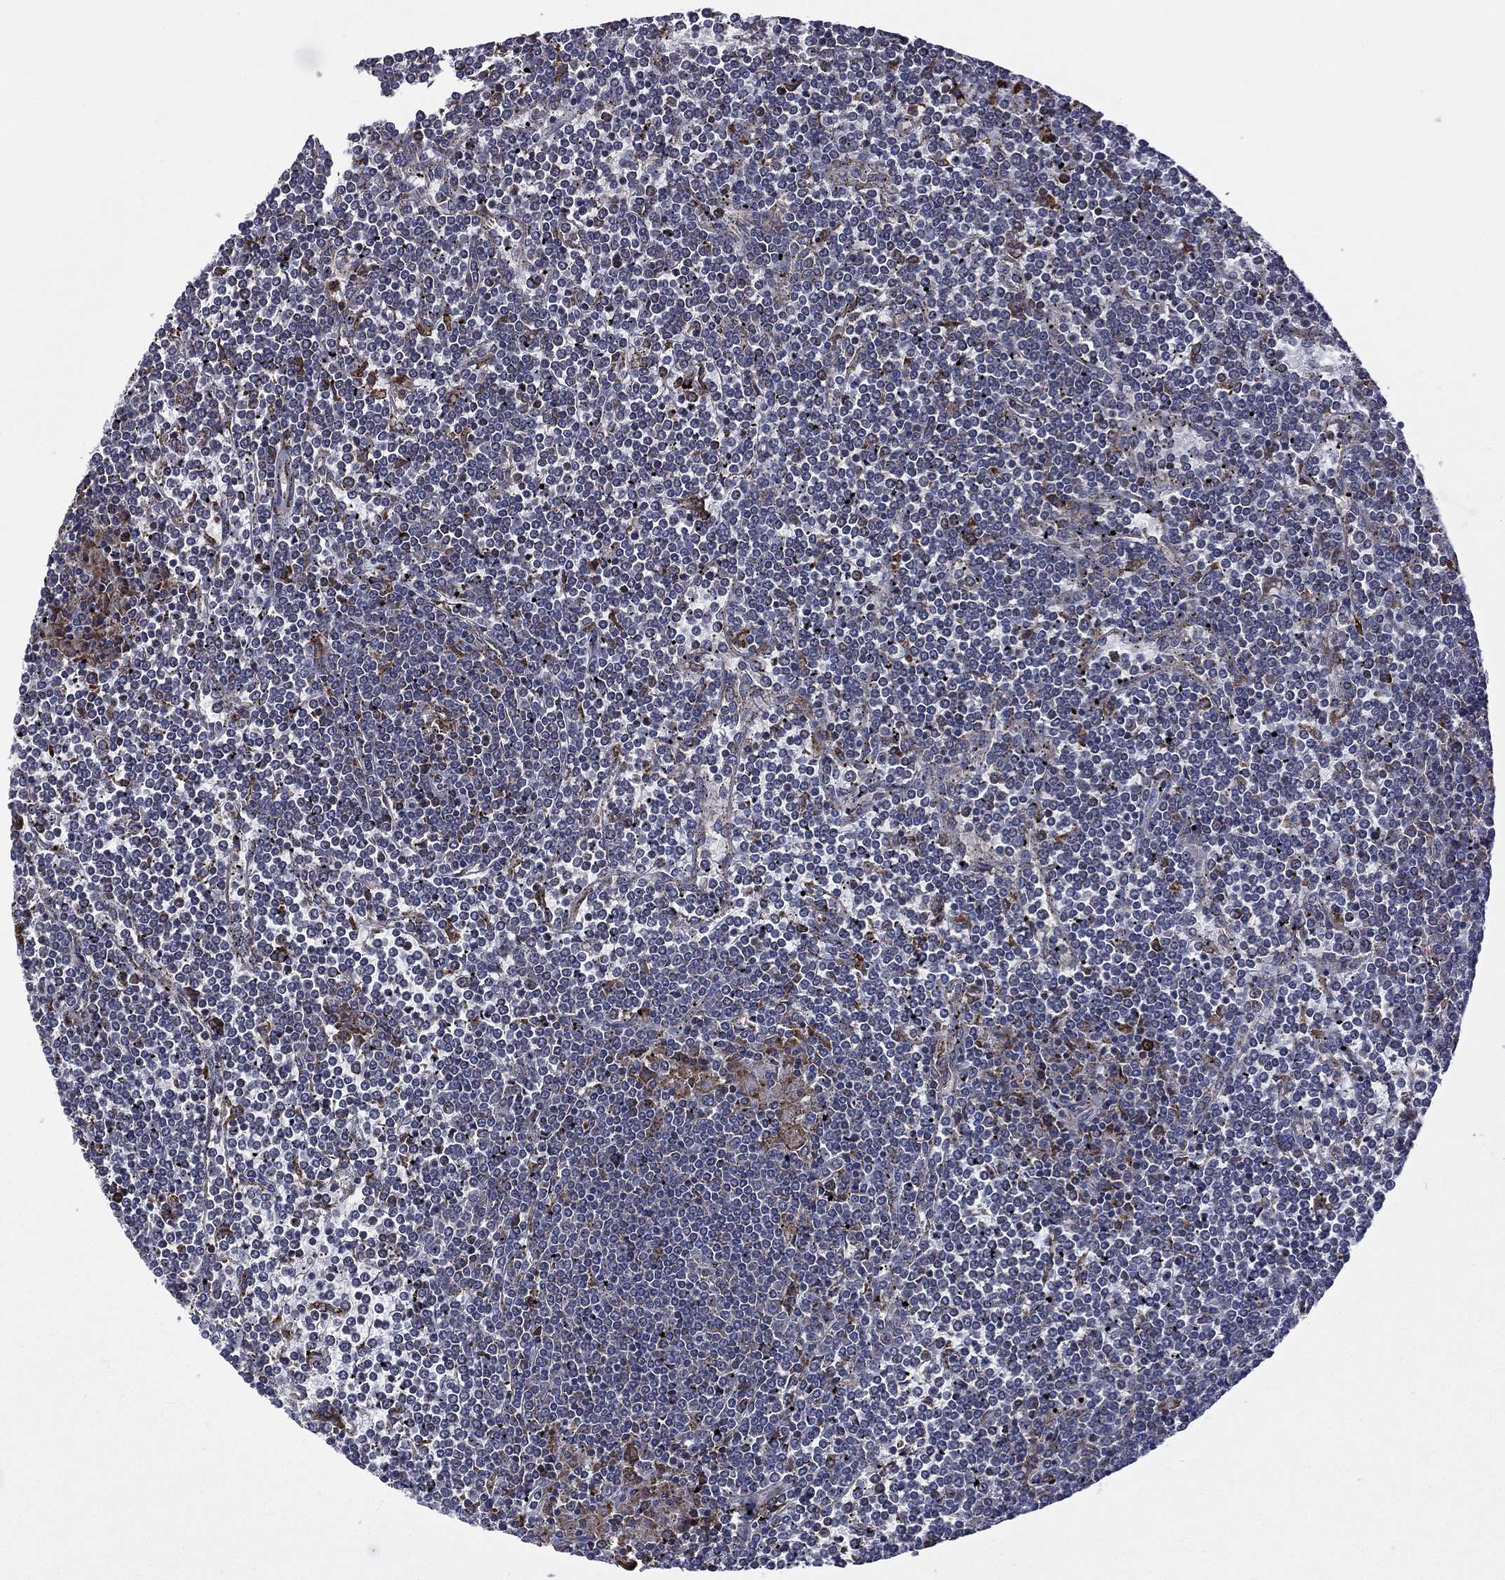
{"staining": {"intensity": "moderate", "quantity": "<25%", "location": "cytoplasmic/membranous"}, "tissue": "lymphoma", "cell_type": "Tumor cells", "image_type": "cancer", "snomed": [{"axis": "morphology", "description": "Malignant lymphoma, non-Hodgkin's type, Low grade"}, {"axis": "topography", "description": "Spleen"}], "caption": "A histopathology image of lymphoma stained for a protein displays moderate cytoplasmic/membranous brown staining in tumor cells.", "gene": "C20orf96", "patient": {"sex": "female", "age": 19}}